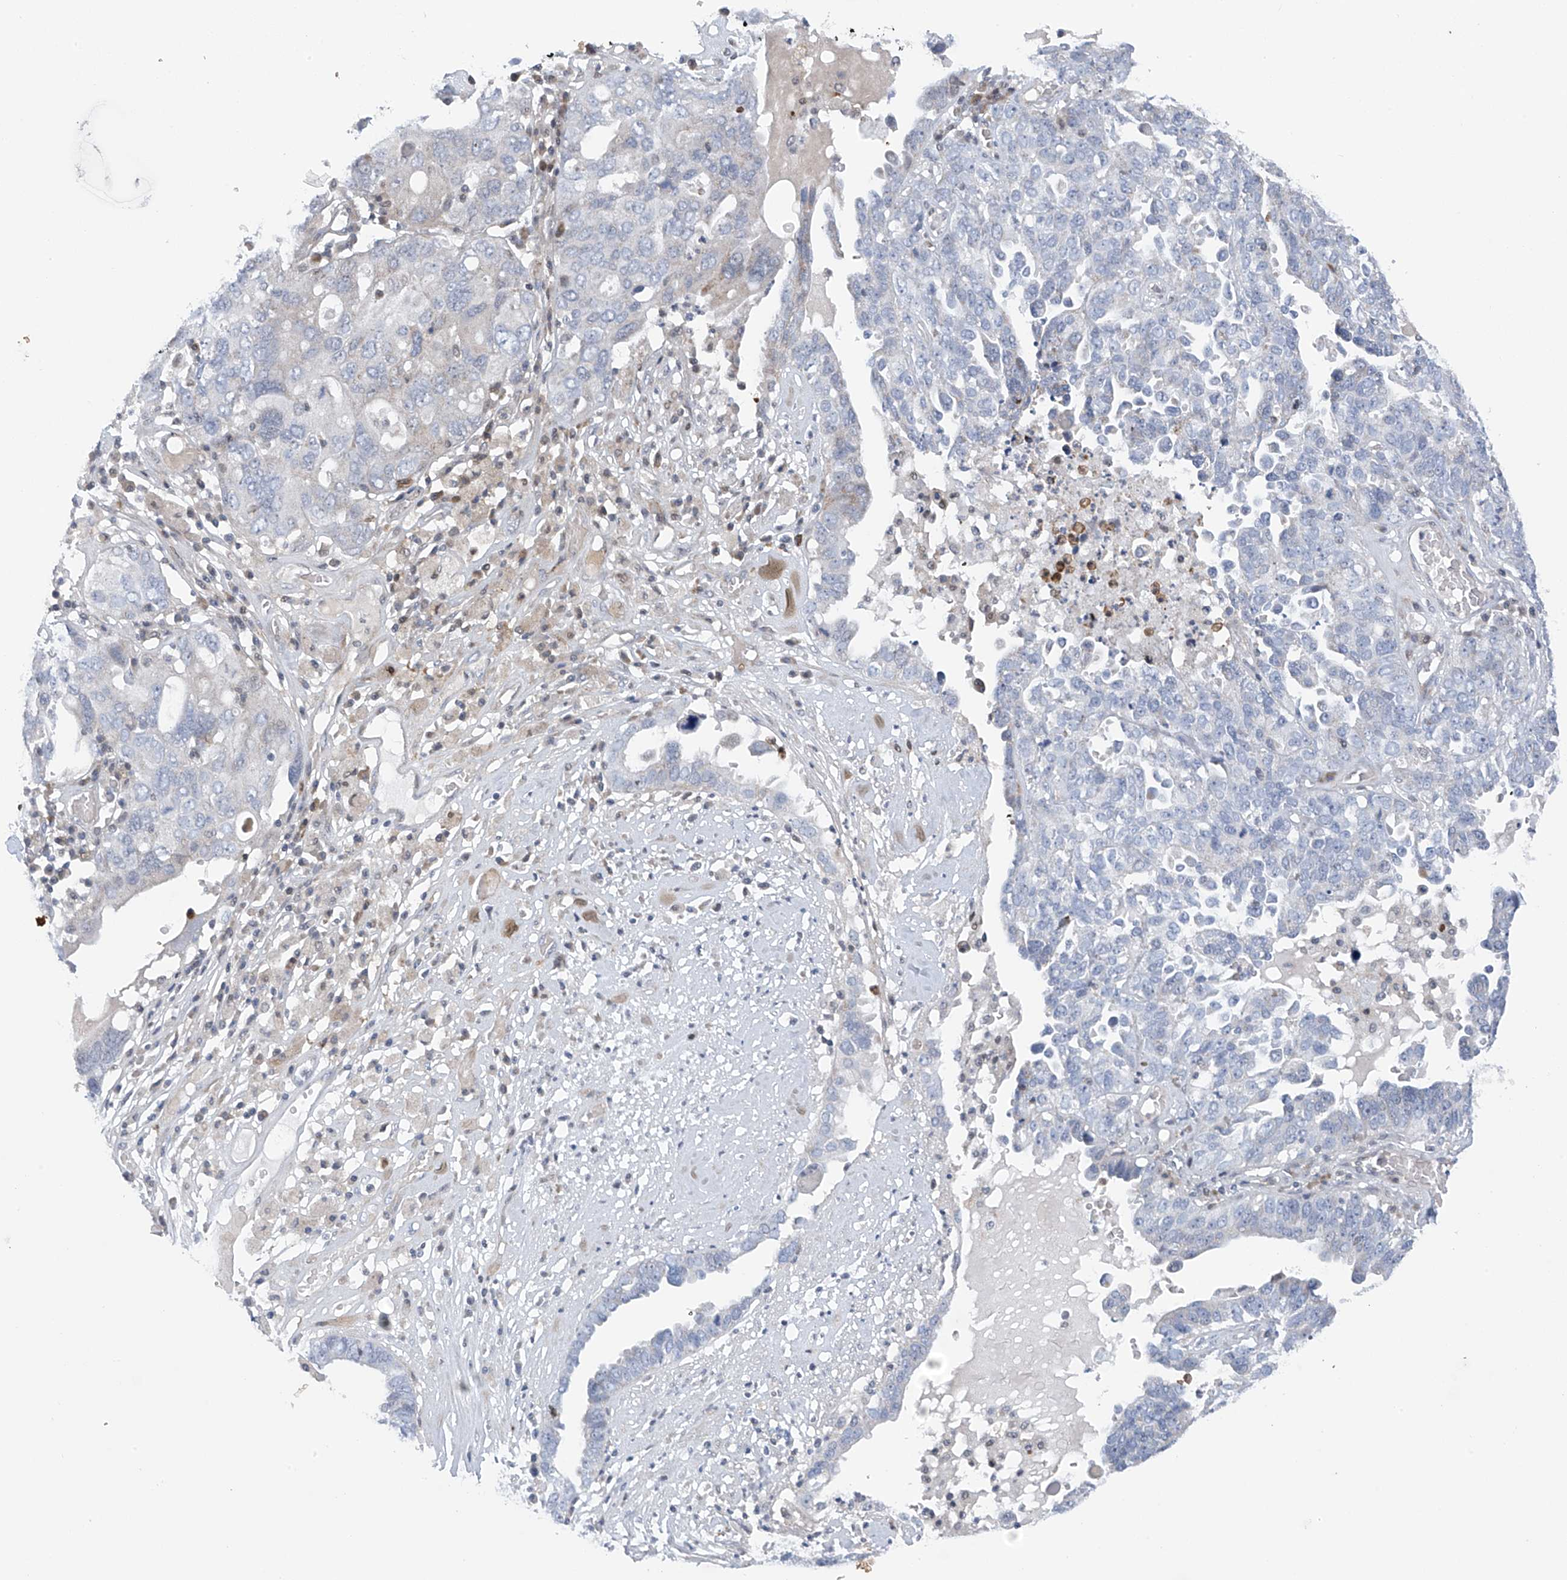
{"staining": {"intensity": "negative", "quantity": "none", "location": "none"}, "tissue": "ovarian cancer", "cell_type": "Tumor cells", "image_type": "cancer", "snomed": [{"axis": "morphology", "description": "Carcinoma, endometroid"}, {"axis": "topography", "description": "Ovary"}], "caption": "This is an immunohistochemistry (IHC) image of human endometroid carcinoma (ovarian). There is no staining in tumor cells.", "gene": "SLCO4A1", "patient": {"sex": "female", "age": 62}}